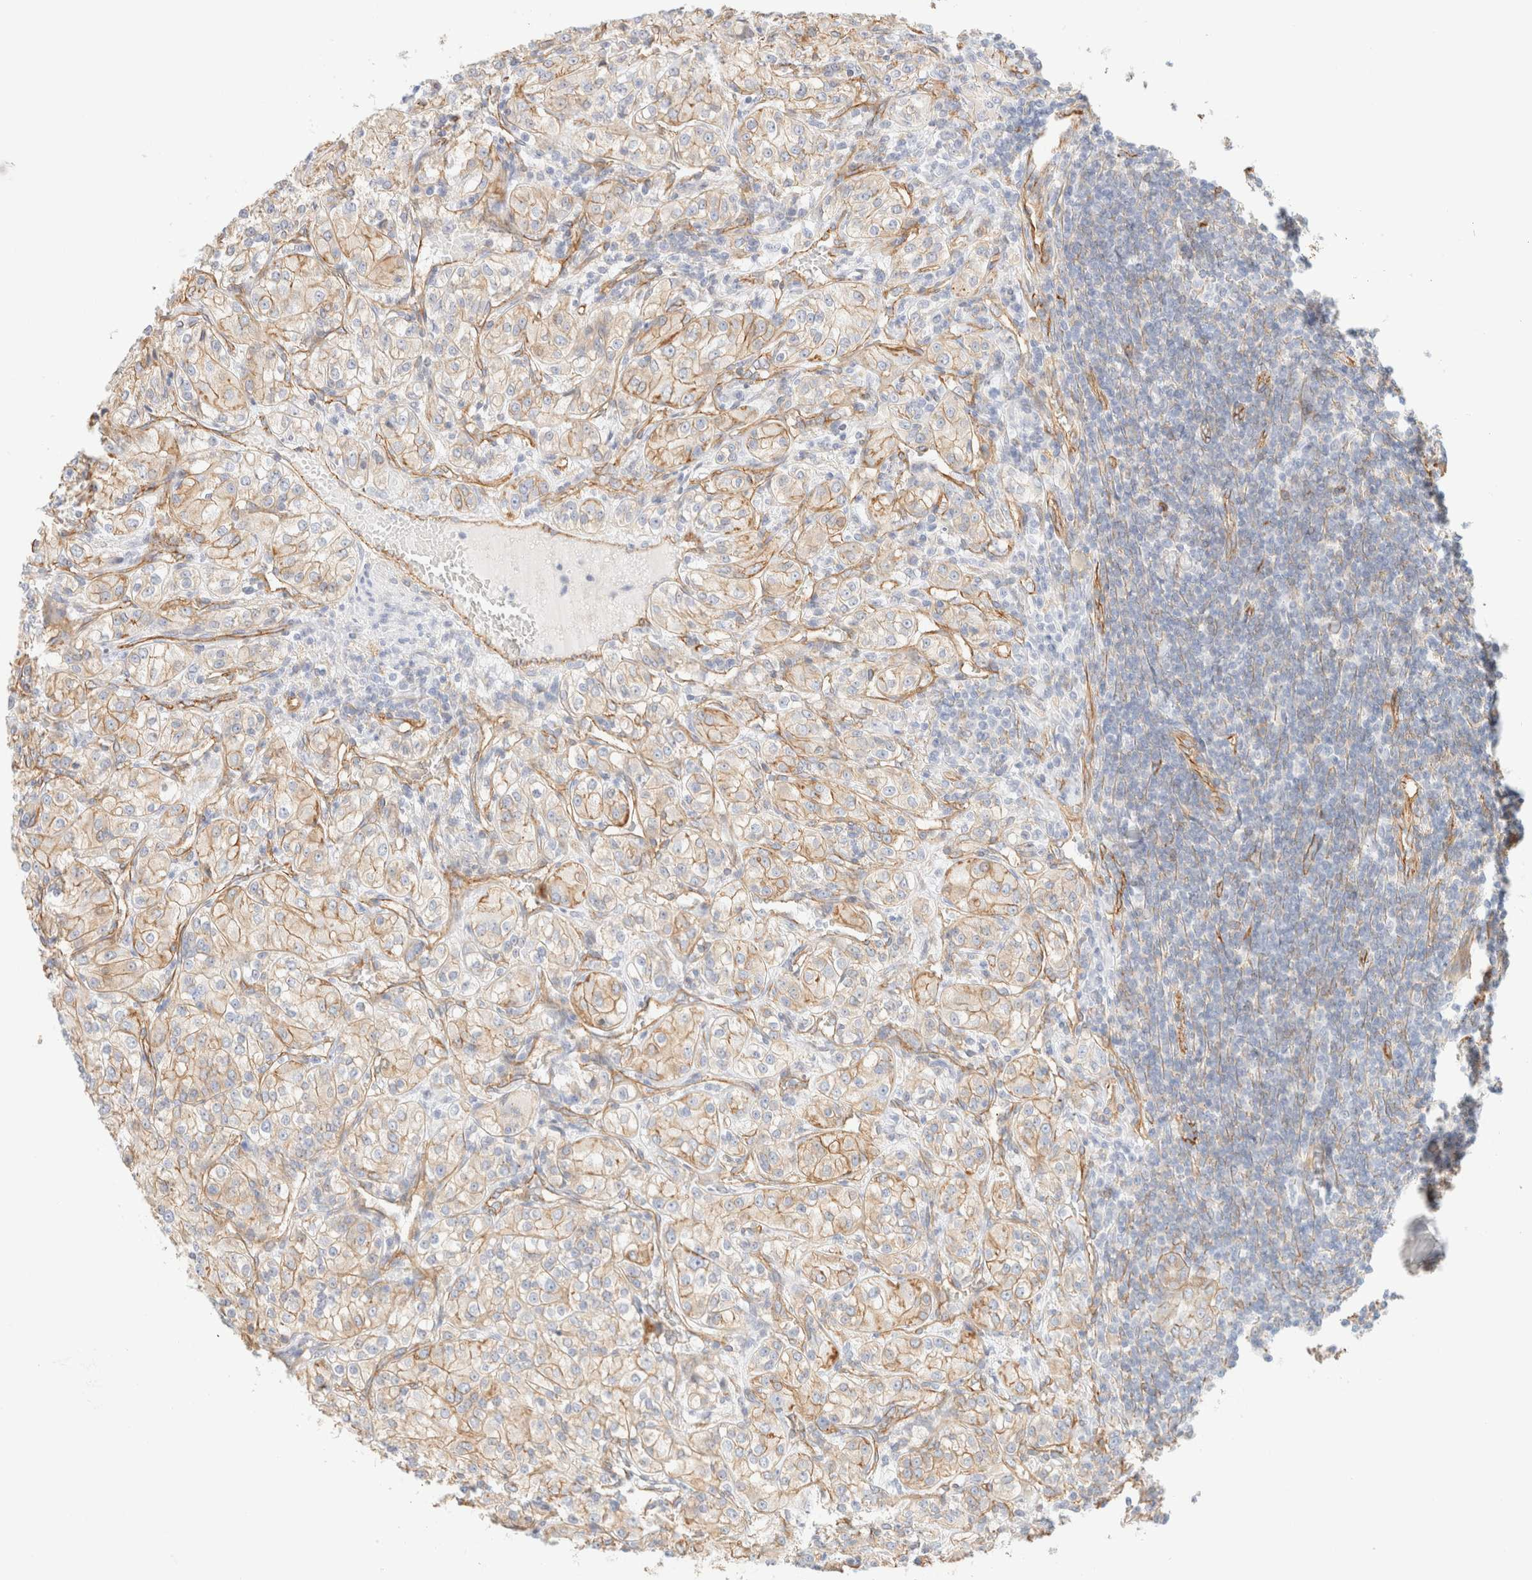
{"staining": {"intensity": "weak", "quantity": ">75%", "location": "cytoplasmic/membranous"}, "tissue": "renal cancer", "cell_type": "Tumor cells", "image_type": "cancer", "snomed": [{"axis": "morphology", "description": "Adenocarcinoma, NOS"}, {"axis": "topography", "description": "Kidney"}], "caption": "Weak cytoplasmic/membranous protein positivity is identified in approximately >75% of tumor cells in renal cancer.", "gene": "CYB5R4", "patient": {"sex": "male", "age": 77}}